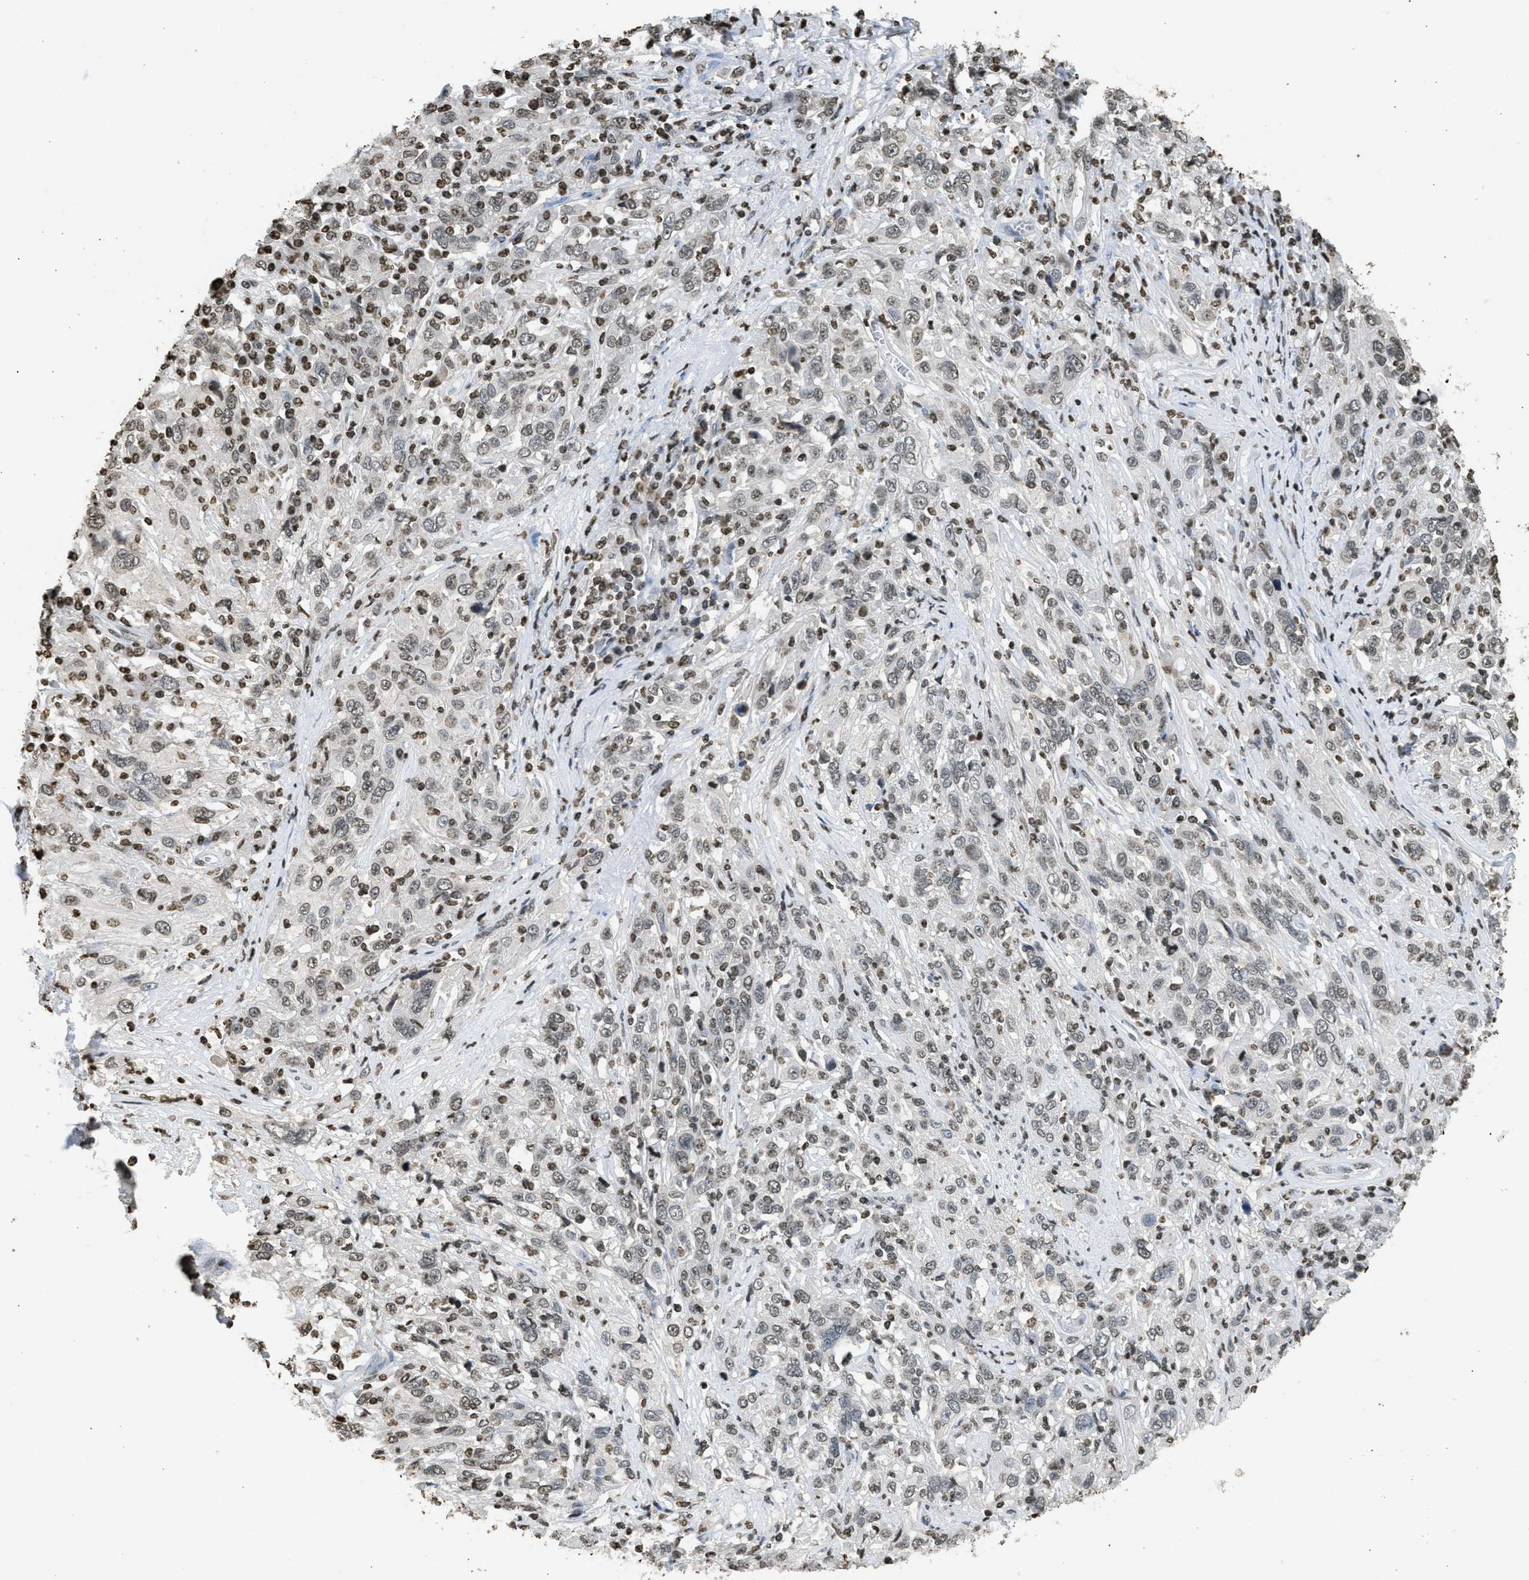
{"staining": {"intensity": "weak", "quantity": "25%-75%", "location": "nuclear"}, "tissue": "cervical cancer", "cell_type": "Tumor cells", "image_type": "cancer", "snomed": [{"axis": "morphology", "description": "Squamous cell carcinoma, NOS"}, {"axis": "topography", "description": "Cervix"}], "caption": "Cervical cancer (squamous cell carcinoma) stained for a protein displays weak nuclear positivity in tumor cells.", "gene": "RRAGC", "patient": {"sex": "female", "age": 46}}